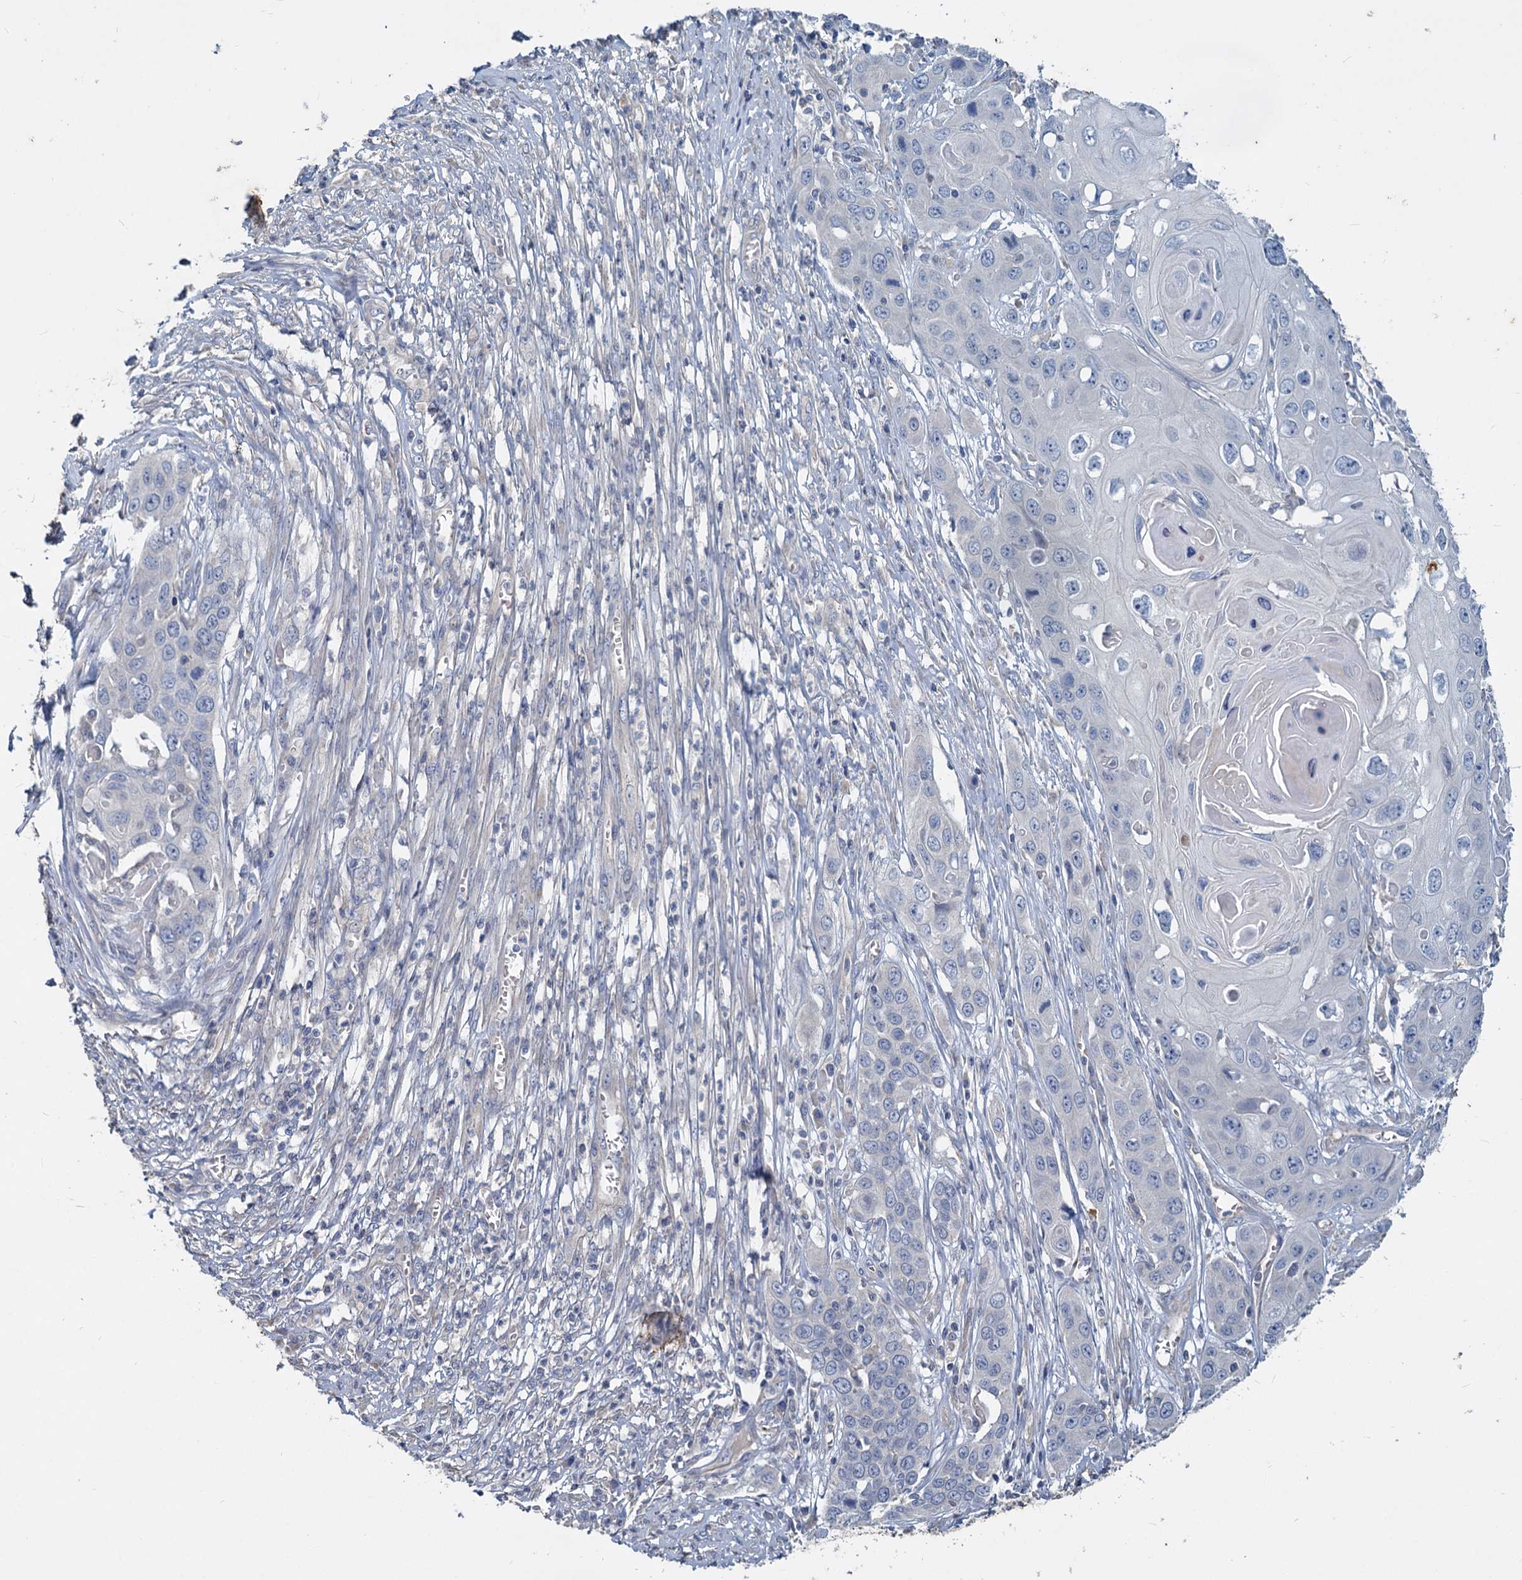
{"staining": {"intensity": "negative", "quantity": "none", "location": "none"}, "tissue": "skin cancer", "cell_type": "Tumor cells", "image_type": "cancer", "snomed": [{"axis": "morphology", "description": "Squamous cell carcinoma, NOS"}, {"axis": "topography", "description": "Skin"}], "caption": "Squamous cell carcinoma (skin) was stained to show a protein in brown. There is no significant expression in tumor cells.", "gene": "SLC2A7", "patient": {"sex": "male", "age": 55}}